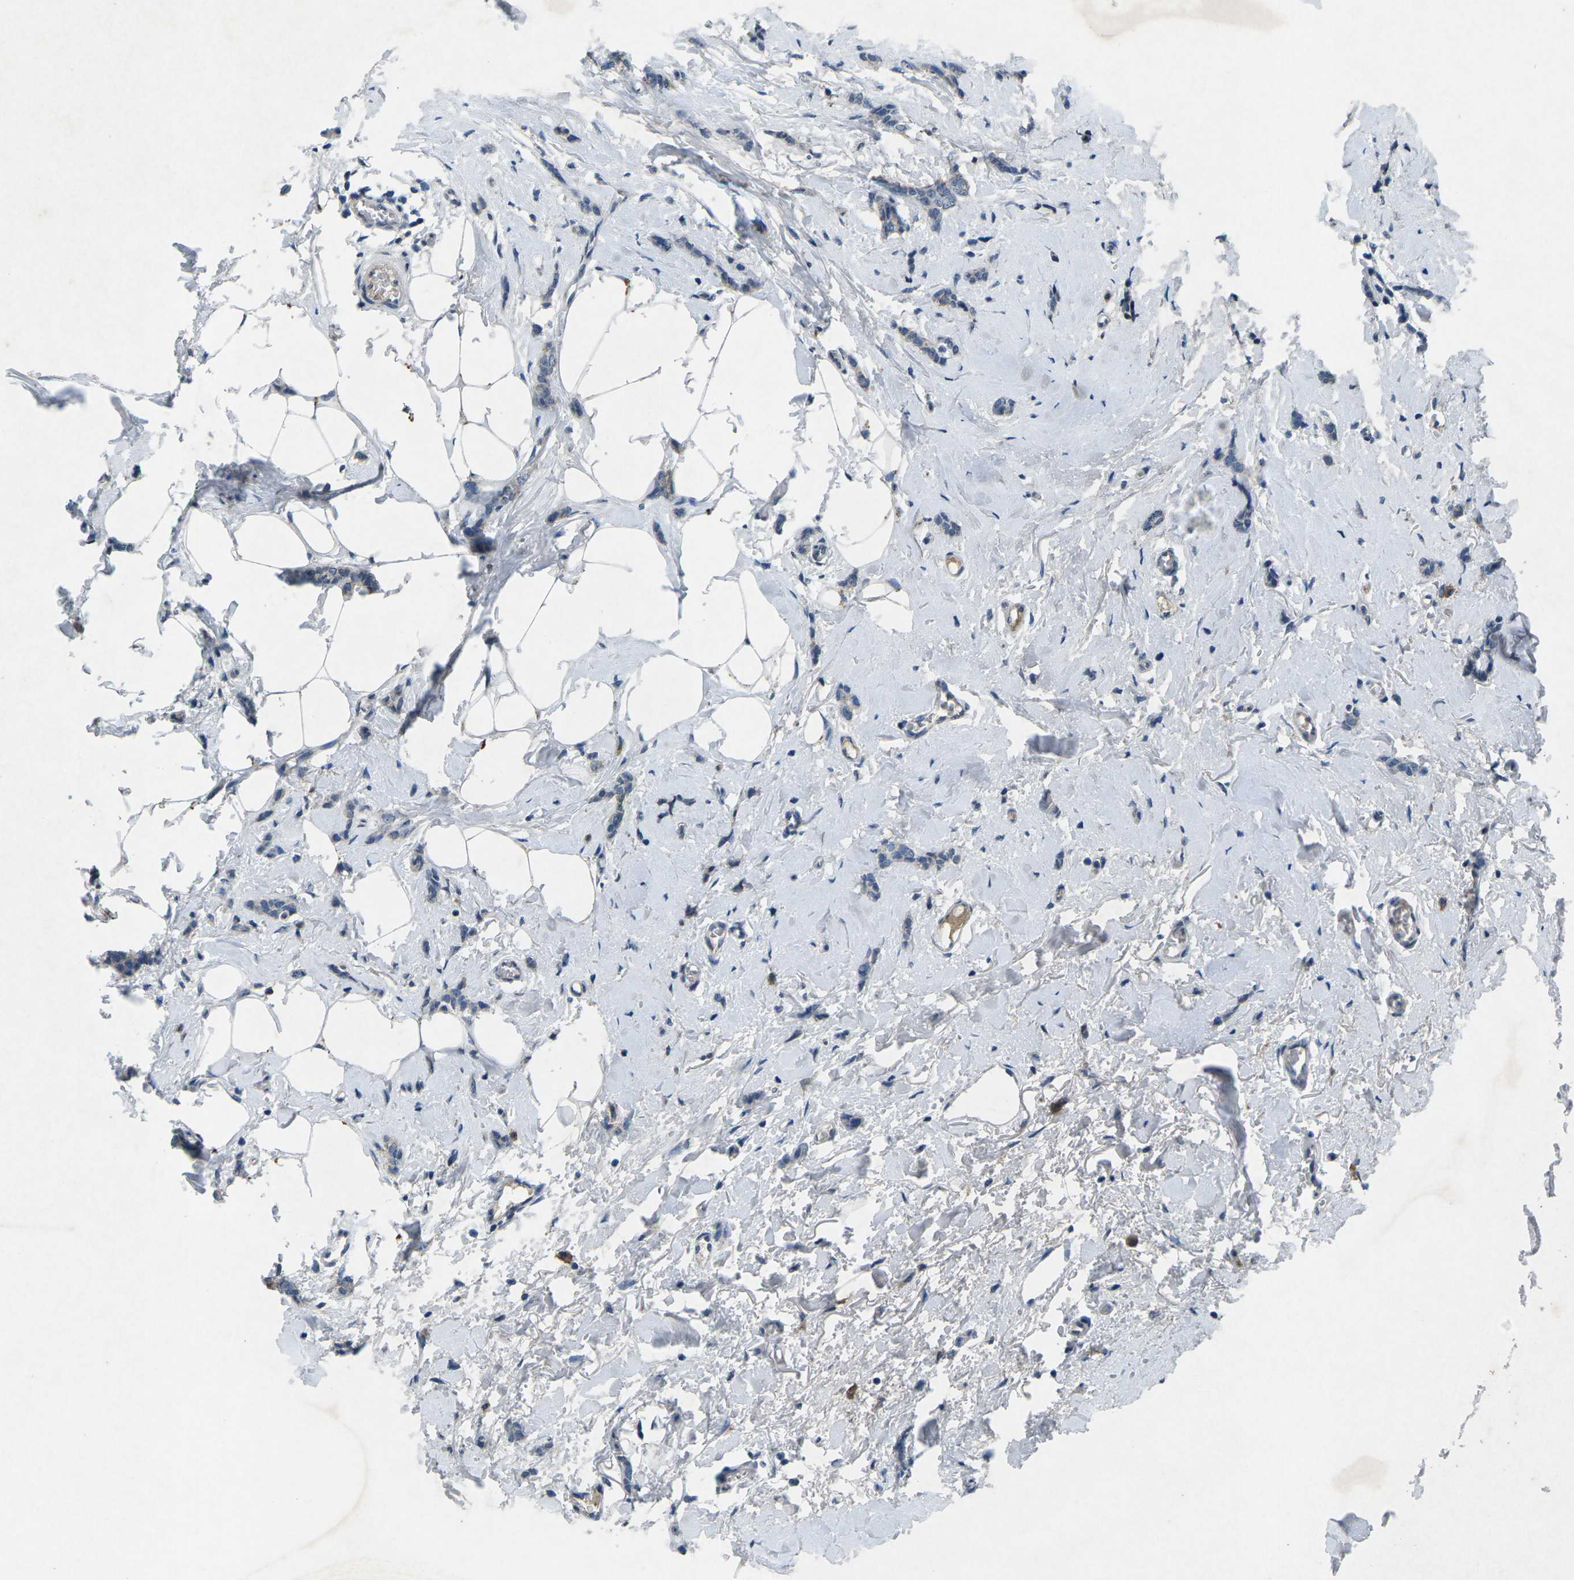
{"staining": {"intensity": "negative", "quantity": "none", "location": "none"}, "tissue": "breast cancer", "cell_type": "Tumor cells", "image_type": "cancer", "snomed": [{"axis": "morphology", "description": "Lobular carcinoma"}, {"axis": "topography", "description": "Skin"}, {"axis": "topography", "description": "Breast"}], "caption": "This is an immunohistochemistry (IHC) micrograph of breast cancer (lobular carcinoma). There is no expression in tumor cells.", "gene": "PLG", "patient": {"sex": "female", "age": 46}}